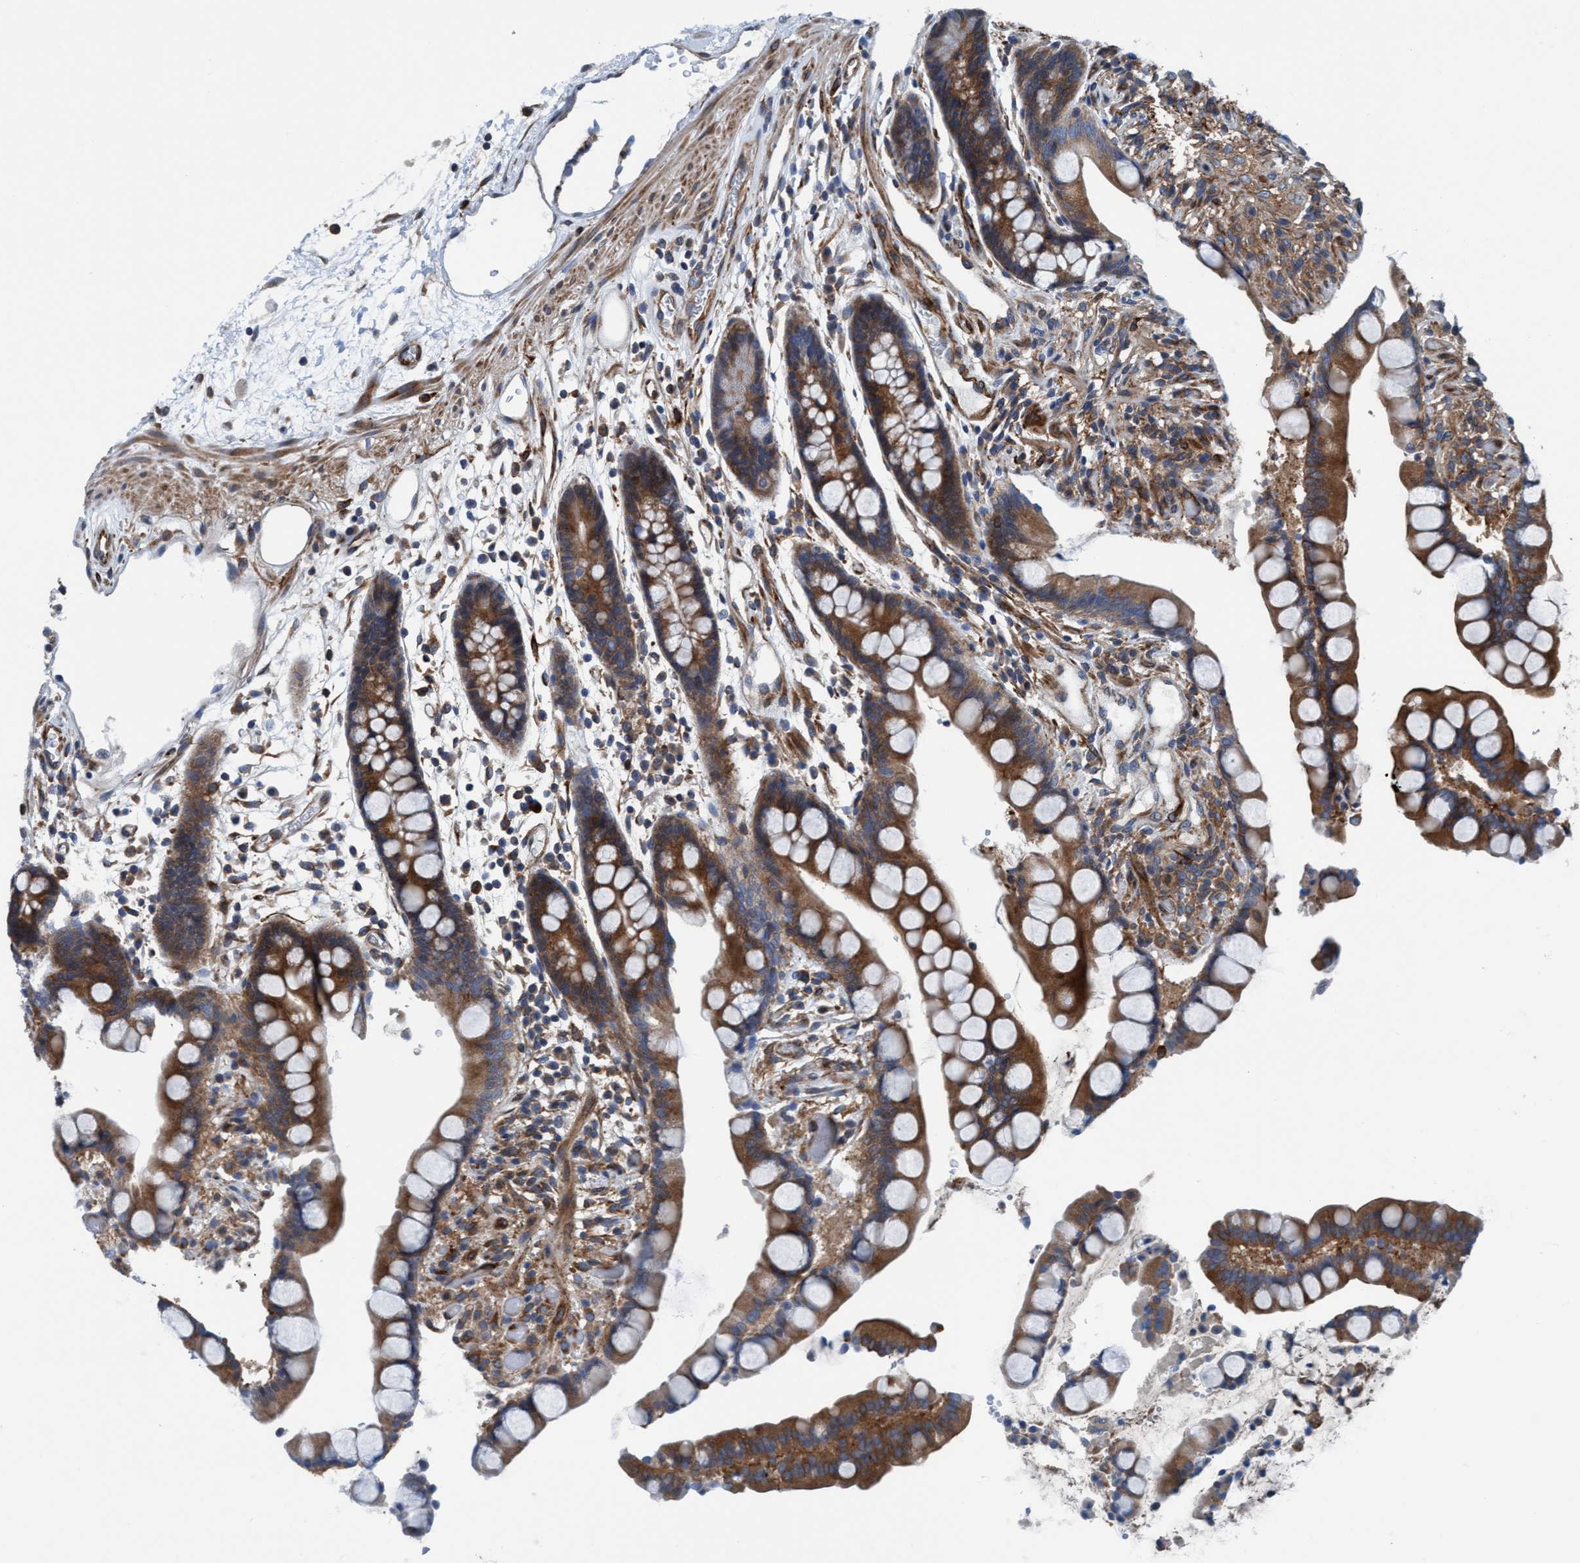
{"staining": {"intensity": "weak", "quantity": ">75%", "location": "cytoplasmic/membranous"}, "tissue": "colon", "cell_type": "Endothelial cells", "image_type": "normal", "snomed": [{"axis": "morphology", "description": "Normal tissue, NOS"}, {"axis": "topography", "description": "Colon"}], "caption": "IHC of benign colon displays low levels of weak cytoplasmic/membranous staining in about >75% of endothelial cells.", "gene": "NMT1", "patient": {"sex": "male", "age": 73}}